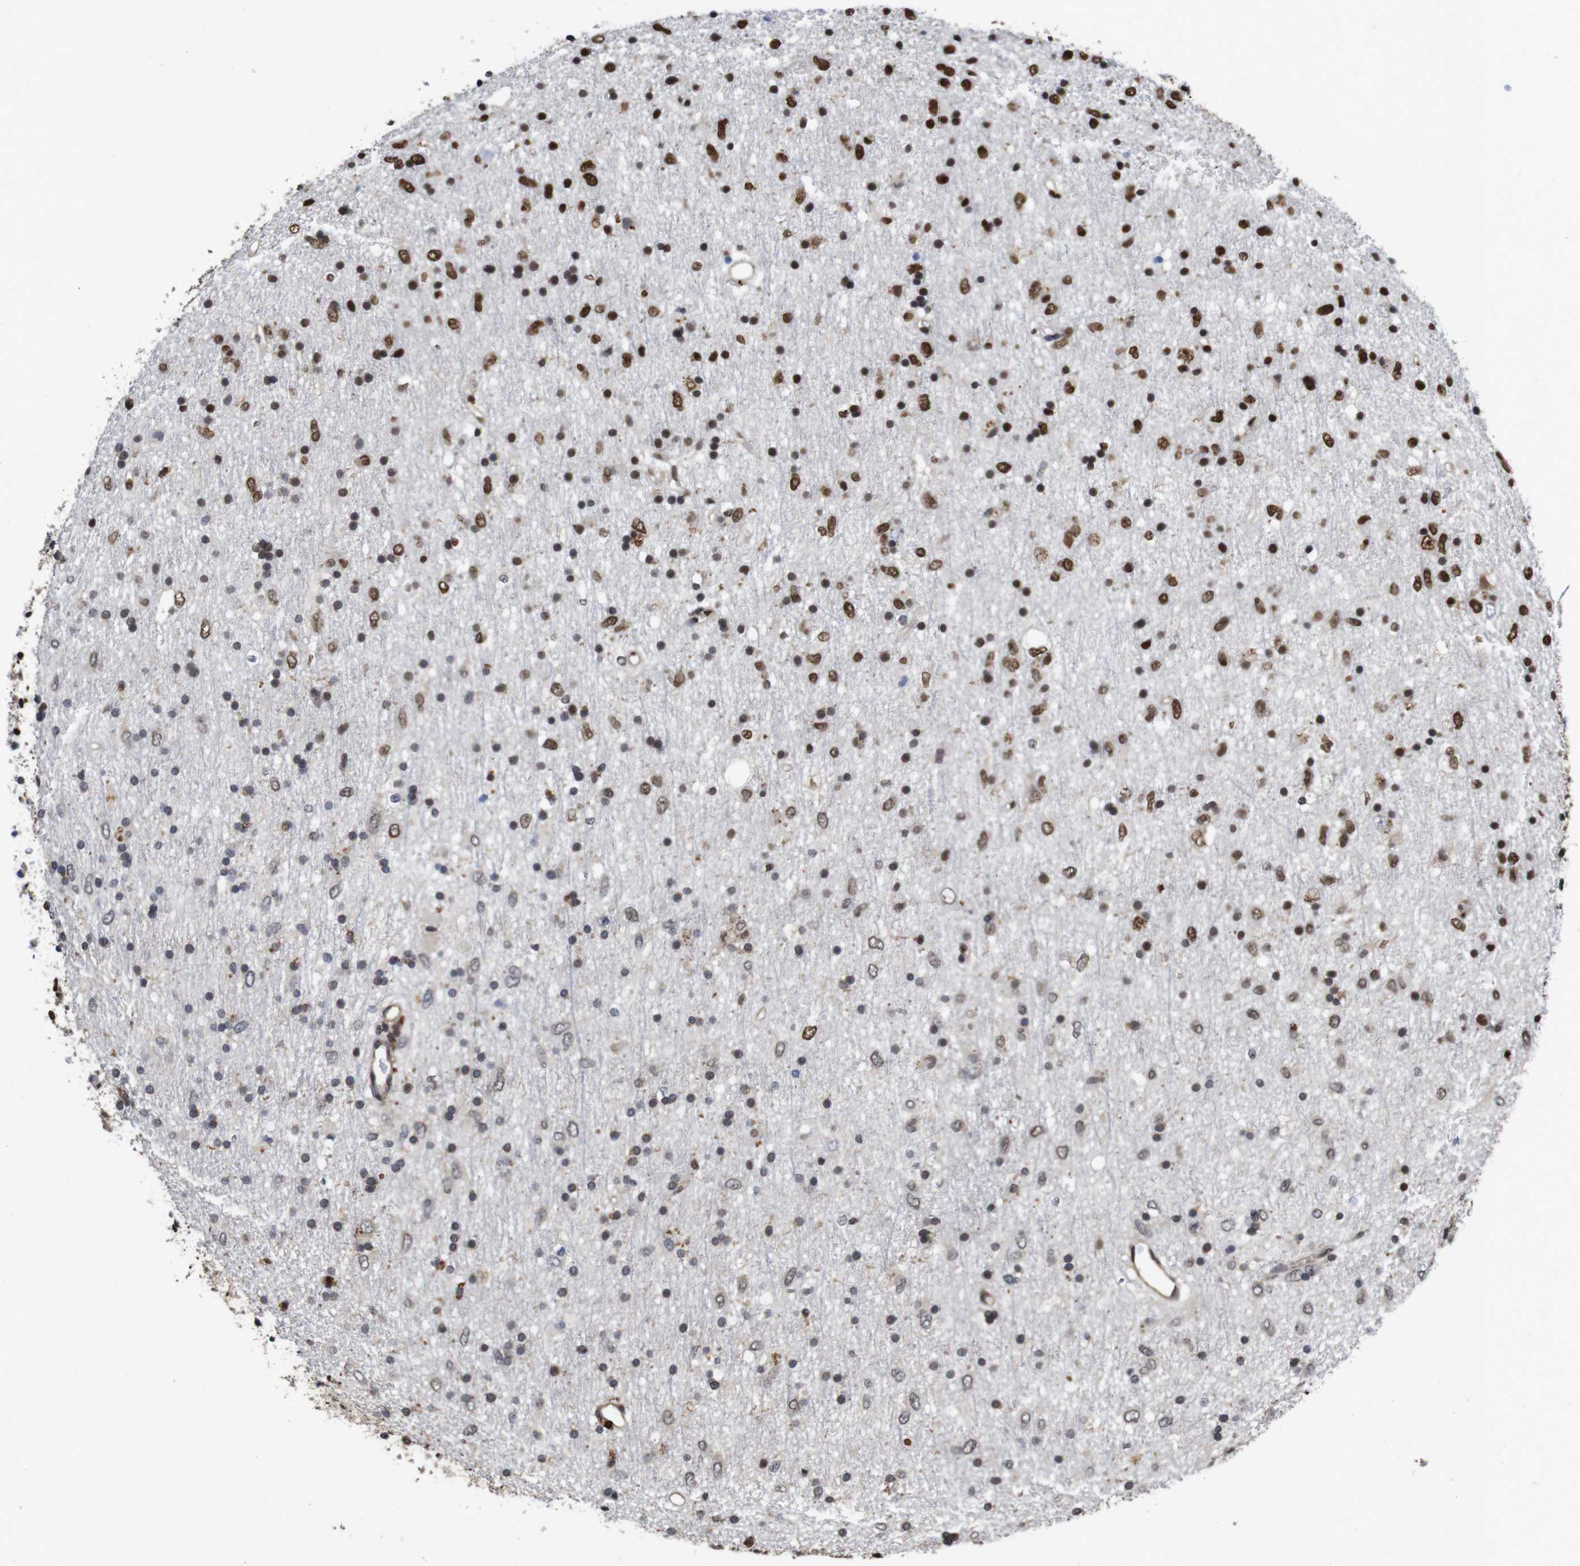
{"staining": {"intensity": "strong", "quantity": "25%-75%", "location": "nuclear"}, "tissue": "glioma", "cell_type": "Tumor cells", "image_type": "cancer", "snomed": [{"axis": "morphology", "description": "Glioma, malignant, Low grade"}, {"axis": "topography", "description": "Brain"}], "caption": "Immunohistochemistry (IHC) (DAB) staining of low-grade glioma (malignant) displays strong nuclear protein expression in about 25%-75% of tumor cells.", "gene": "SUMO3", "patient": {"sex": "male", "age": 77}}